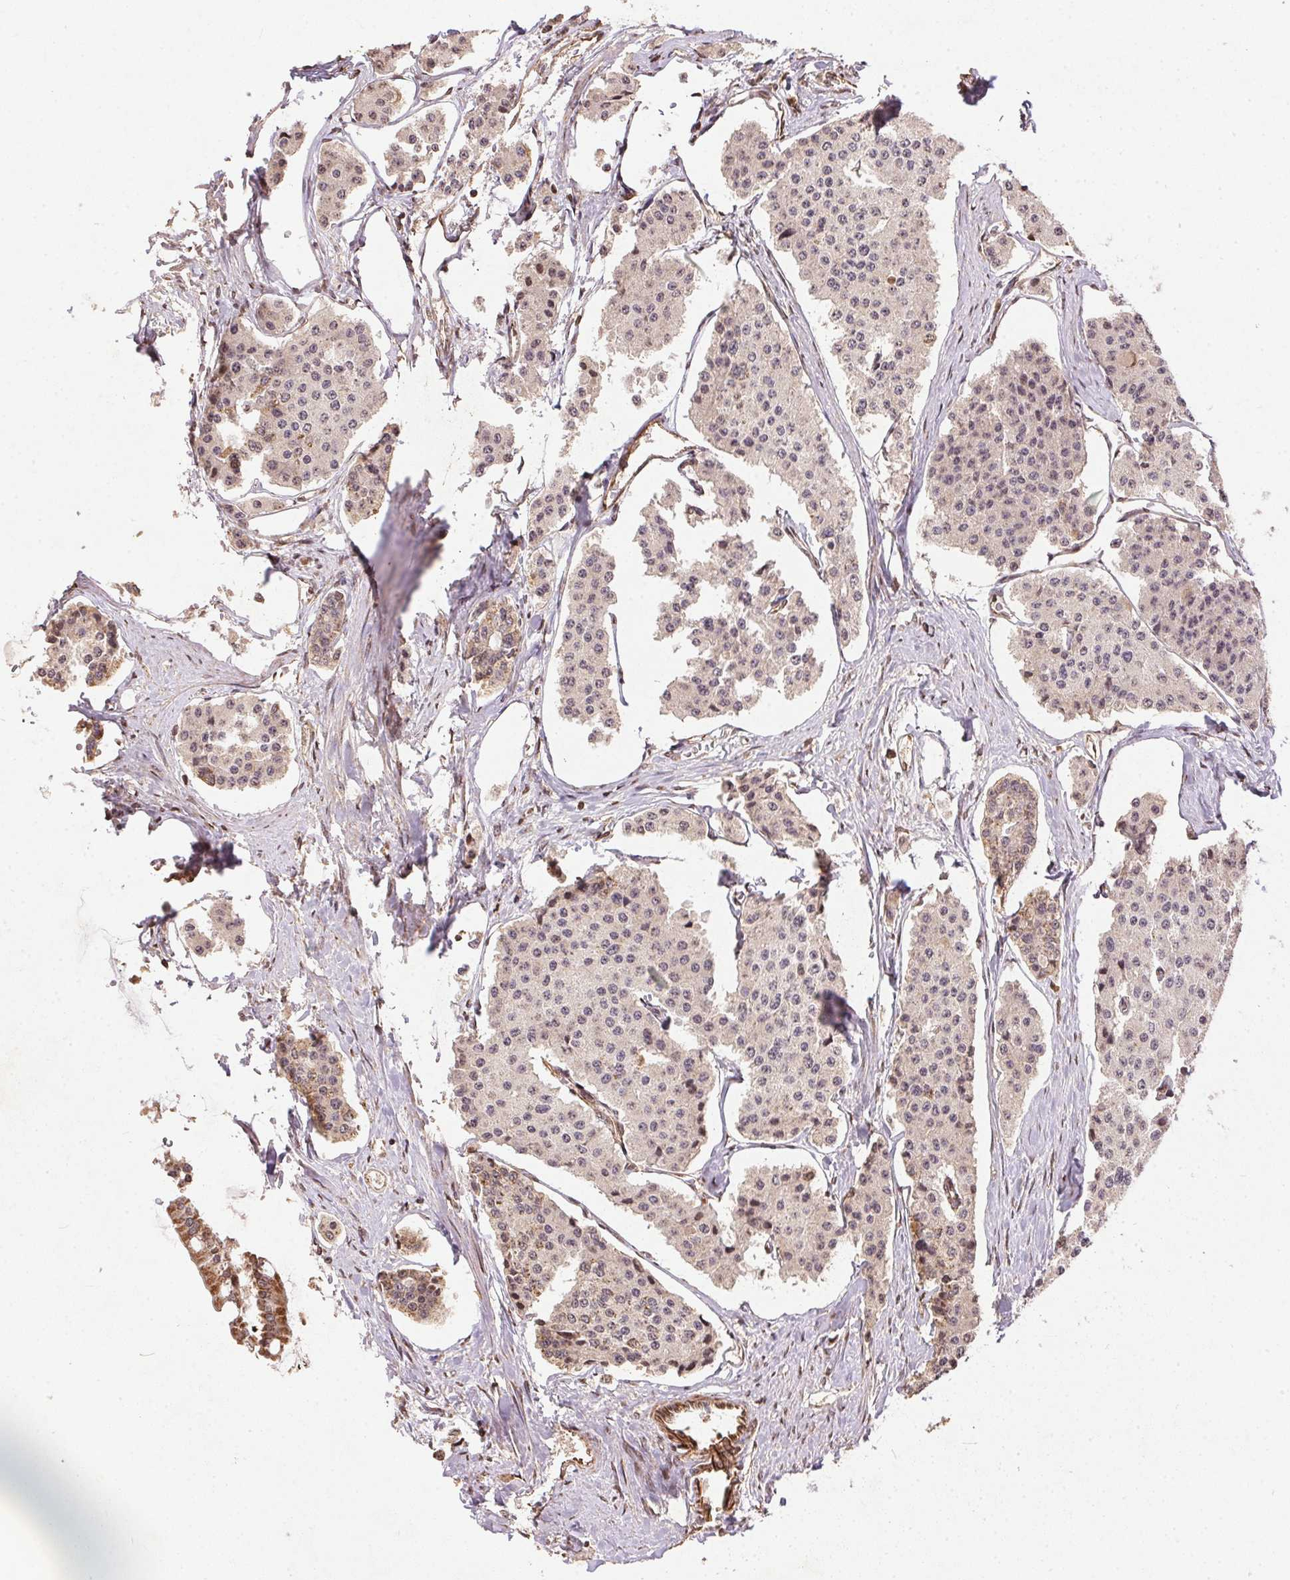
{"staining": {"intensity": "weak", "quantity": "25%-75%", "location": "cytoplasmic/membranous"}, "tissue": "carcinoid", "cell_type": "Tumor cells", "image_type": "cancer", "snomed": [{"axis": "morphology", "description": "Carcinoid, malignant, NOS"}, {"axis": "topography", "description": "Small intestine"}], "caption": "About 25%-75% of tumor cells in carcinoid show weak cytoplasmic/membranous protein staining as visualized by brown immunohistochemical staining.", "gene": "SPRED2", "patient": {"sex": "female", "age": 65}}